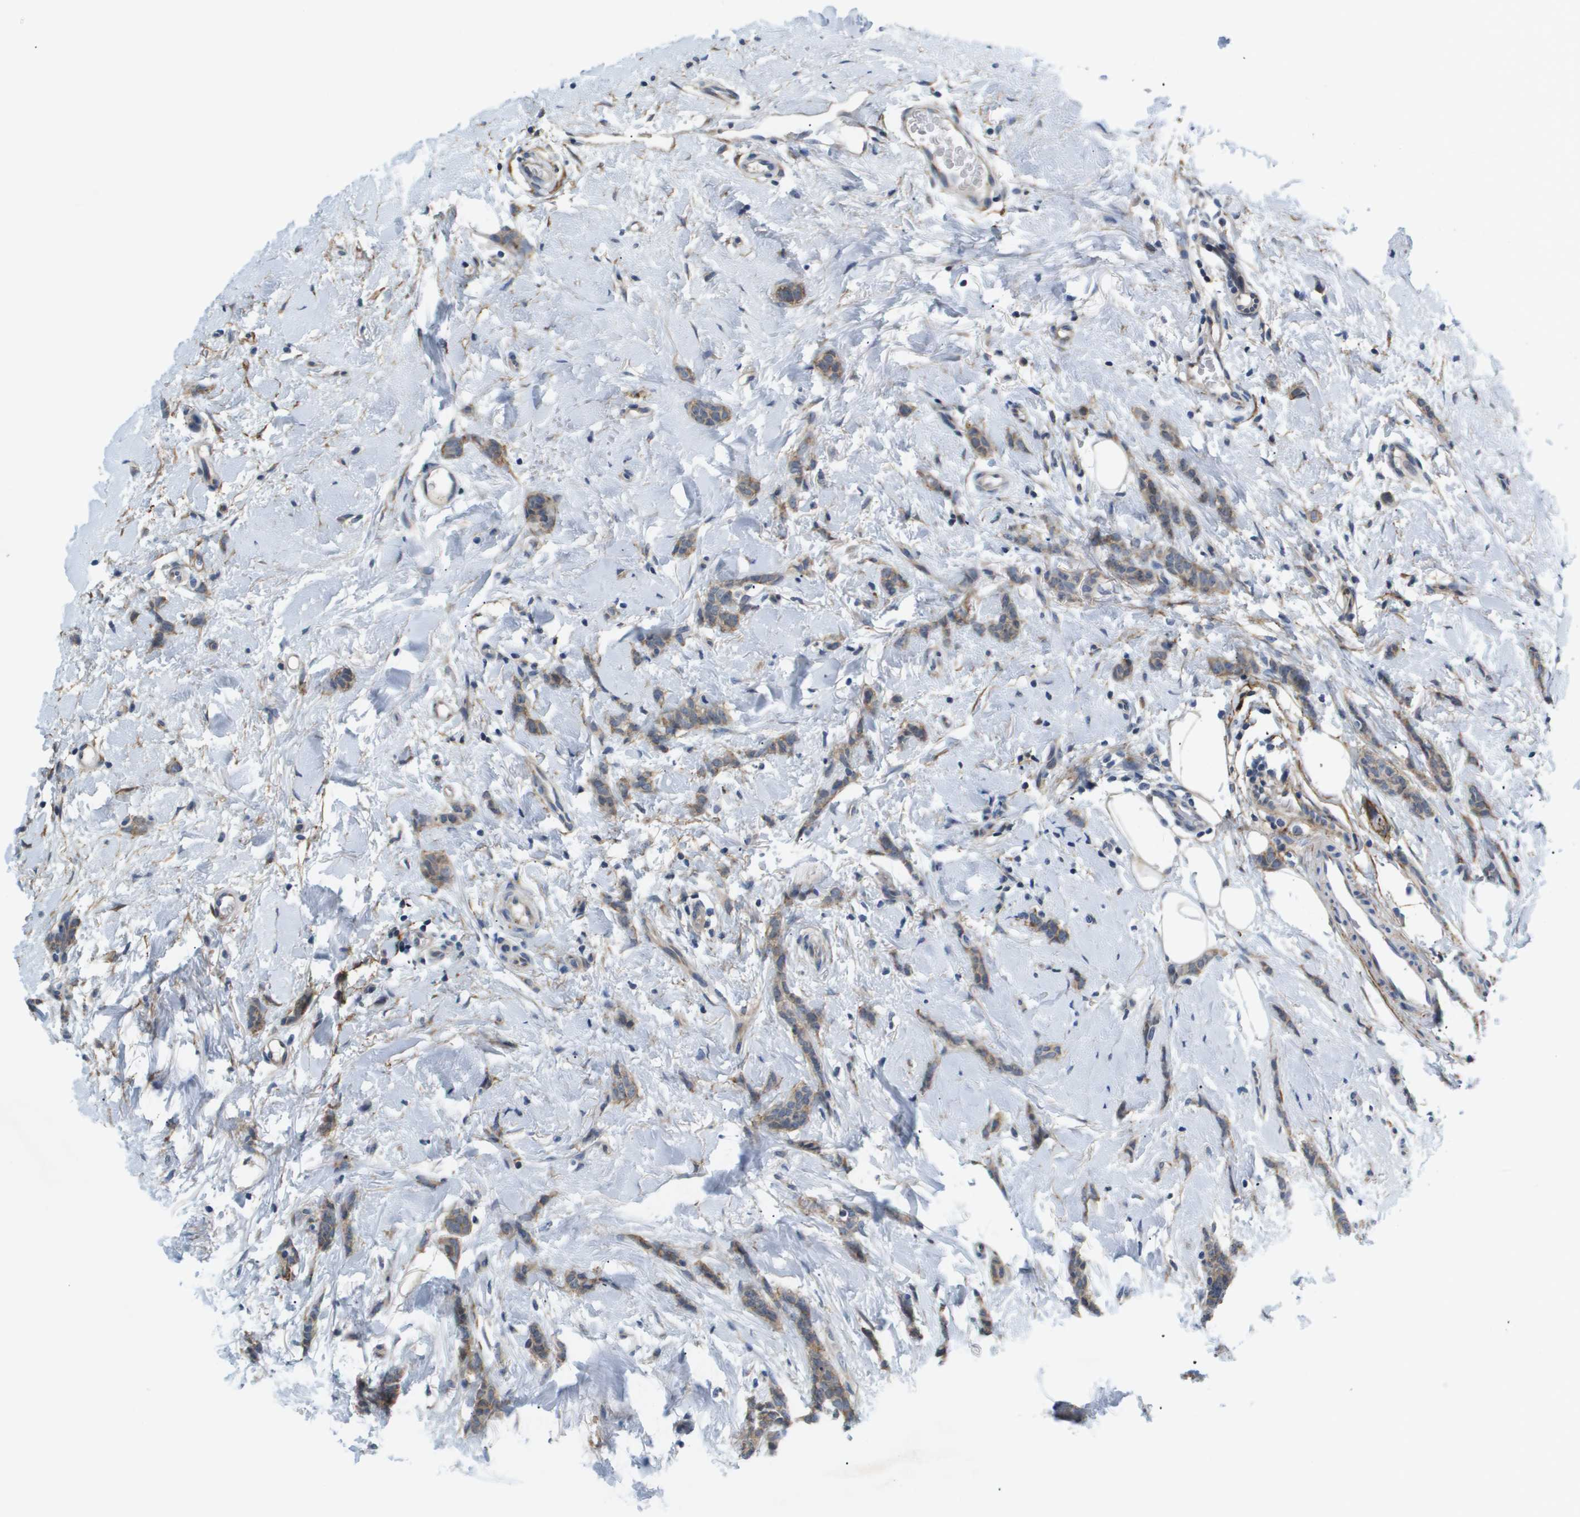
{"staining": {"intensity": "moderate", "quantity": ">75%", "location": "cytoplasmic/membranous"}, "tissue": "breast cancer", "cell_type": "Tumor cells", "image_type": "cancer", "snomed": [{"axis": "morphology", "description": "Lobular carcinoma"}, {"axis": "topography", "description": "Skin"}, {"axis": "topography", "description": "Breast"}], "caption": "Lobular carcinoma (breast) stained with immunohistochemistry exhibits moderate cytoplasmic/membranous expression in about >75% of tumor cells.", "gene": "OTUD5", "patient": {"sex": "female", "age": 46}}